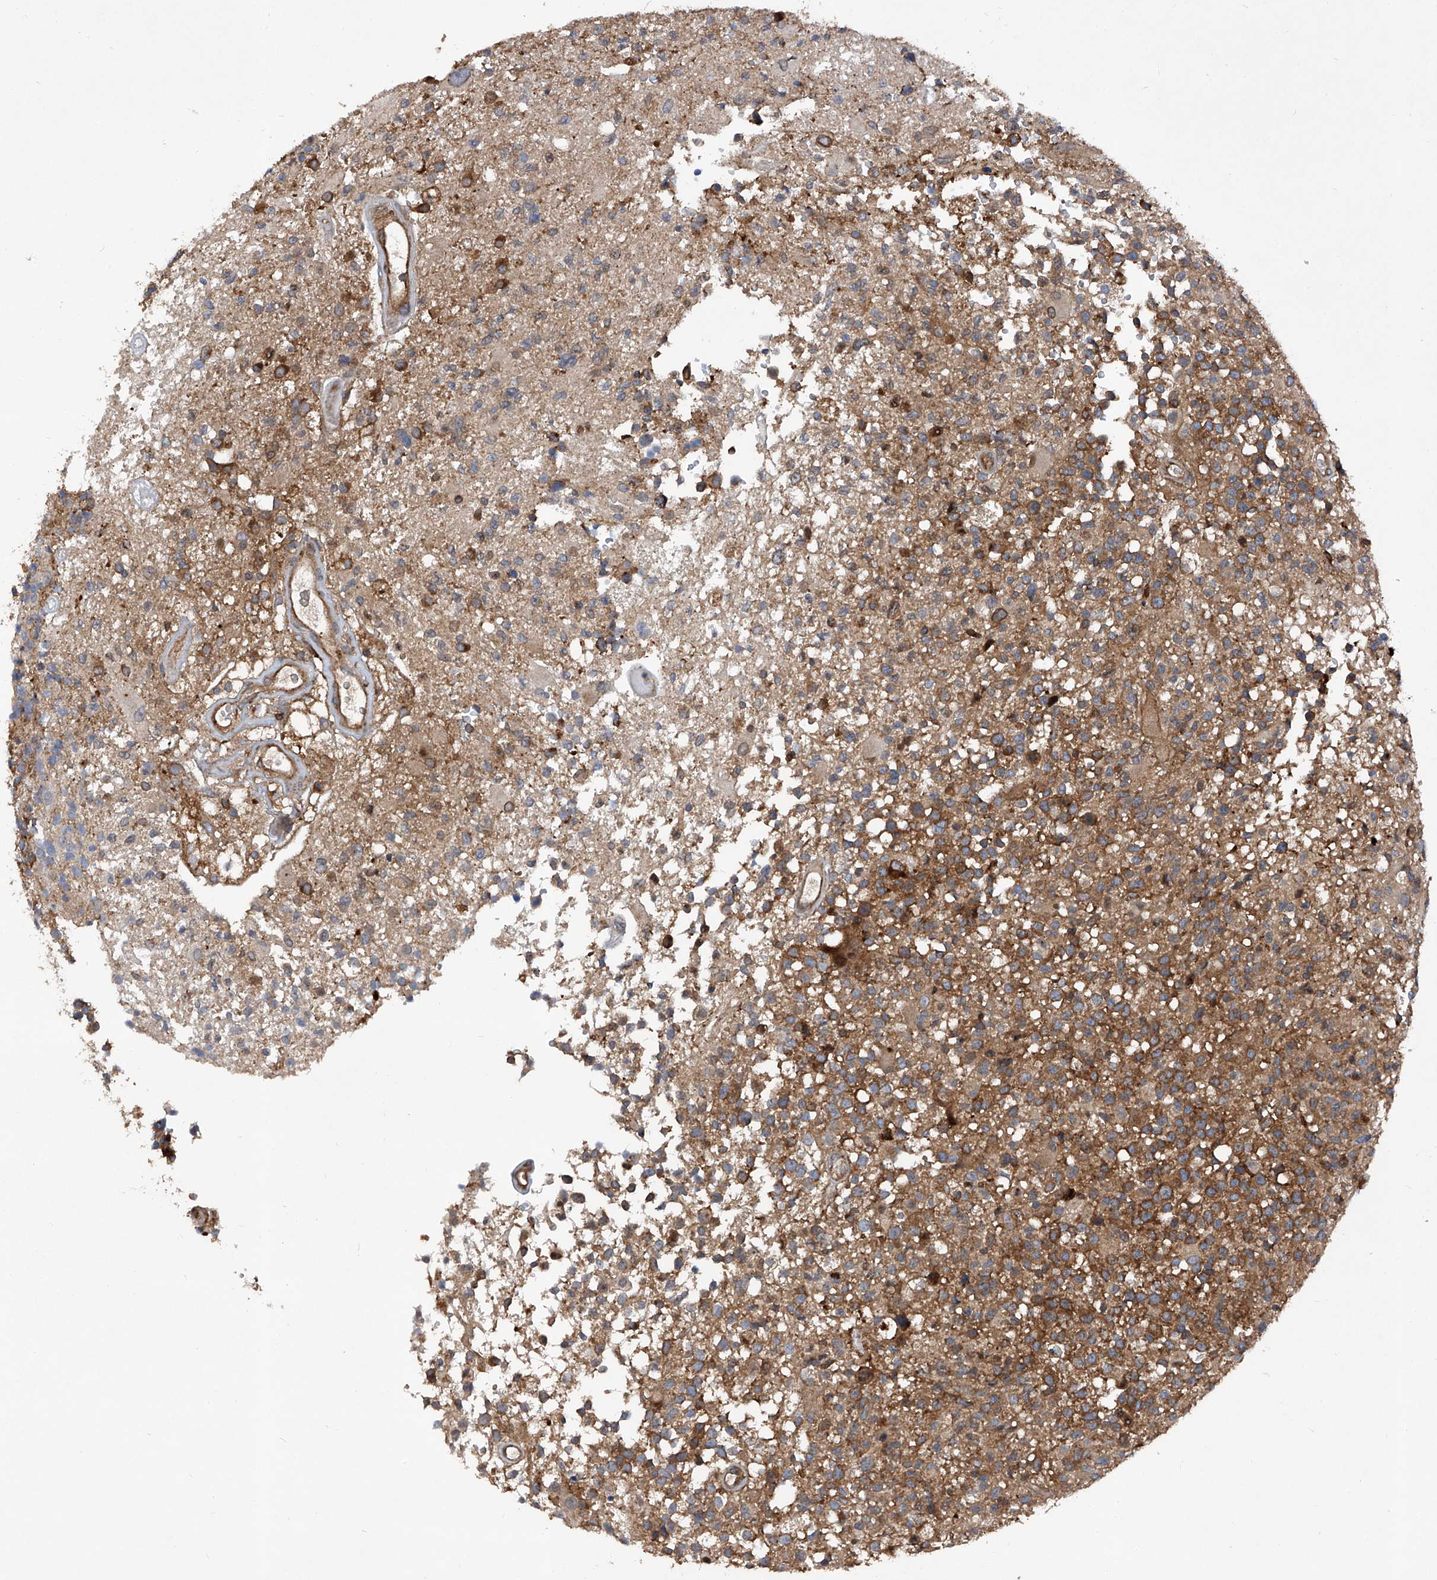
{"staining": {"intensity": "moderate", "quantity": ">75%", "location": "cytoplasmic/membranous"}, "tissue": "glioma", "cell_type": "Tumor cells", "image_type": "cancer", "snomed": [{"axis": "morphology", "description": "Glioma, malignant, High grade"}, {"axis": "morphology", "description": "Glioblastoma, NOS"}, {"axis": "topography", "description": "Brain"}], "caption": "Immunohistochemistry (IHC) (DAB (3,3'-diaminobenzidine)) staining of human glioma shows moderate cytoplasmic/membranous protein expression in about >75% of tumor cells.", "gene": "SMAP1", "patient": {"sex": "male", "age": 60}}